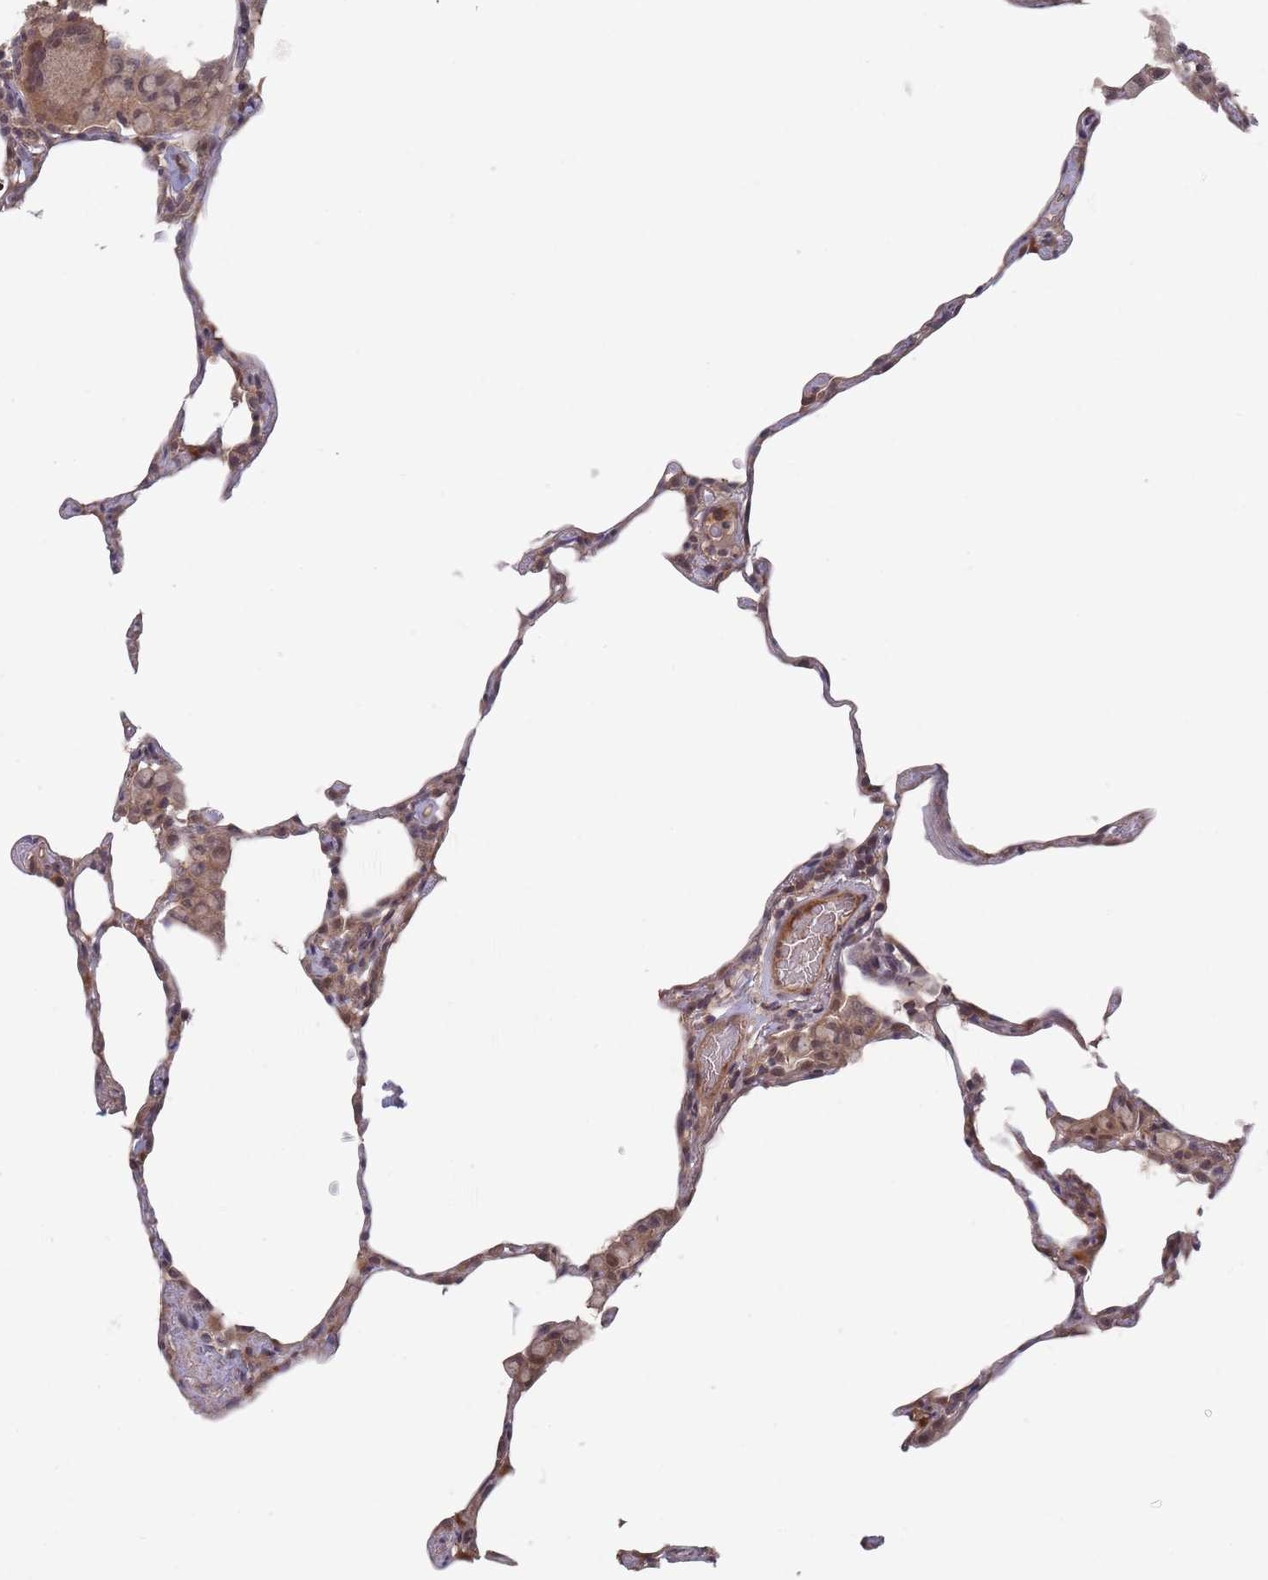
{"staining": {"intensity": "moderate", "quantity": "25%-75%", "location": "nuclear"}, "tissue": "lung", "cell_type": "Alveolar cells", "image_type": "normal", "snomed": [{"axis": "morphology", "description": "Normal tissue, NOS"}, {"axis": "topography", "description": "Lung"}], "caption": "The image reveals staining of benign lung, revealing moderate nuclear protein expression (brown color) within alveolar cells.", "gene": "SF3B1", "patient": {"sex": "female", "age": 57}}